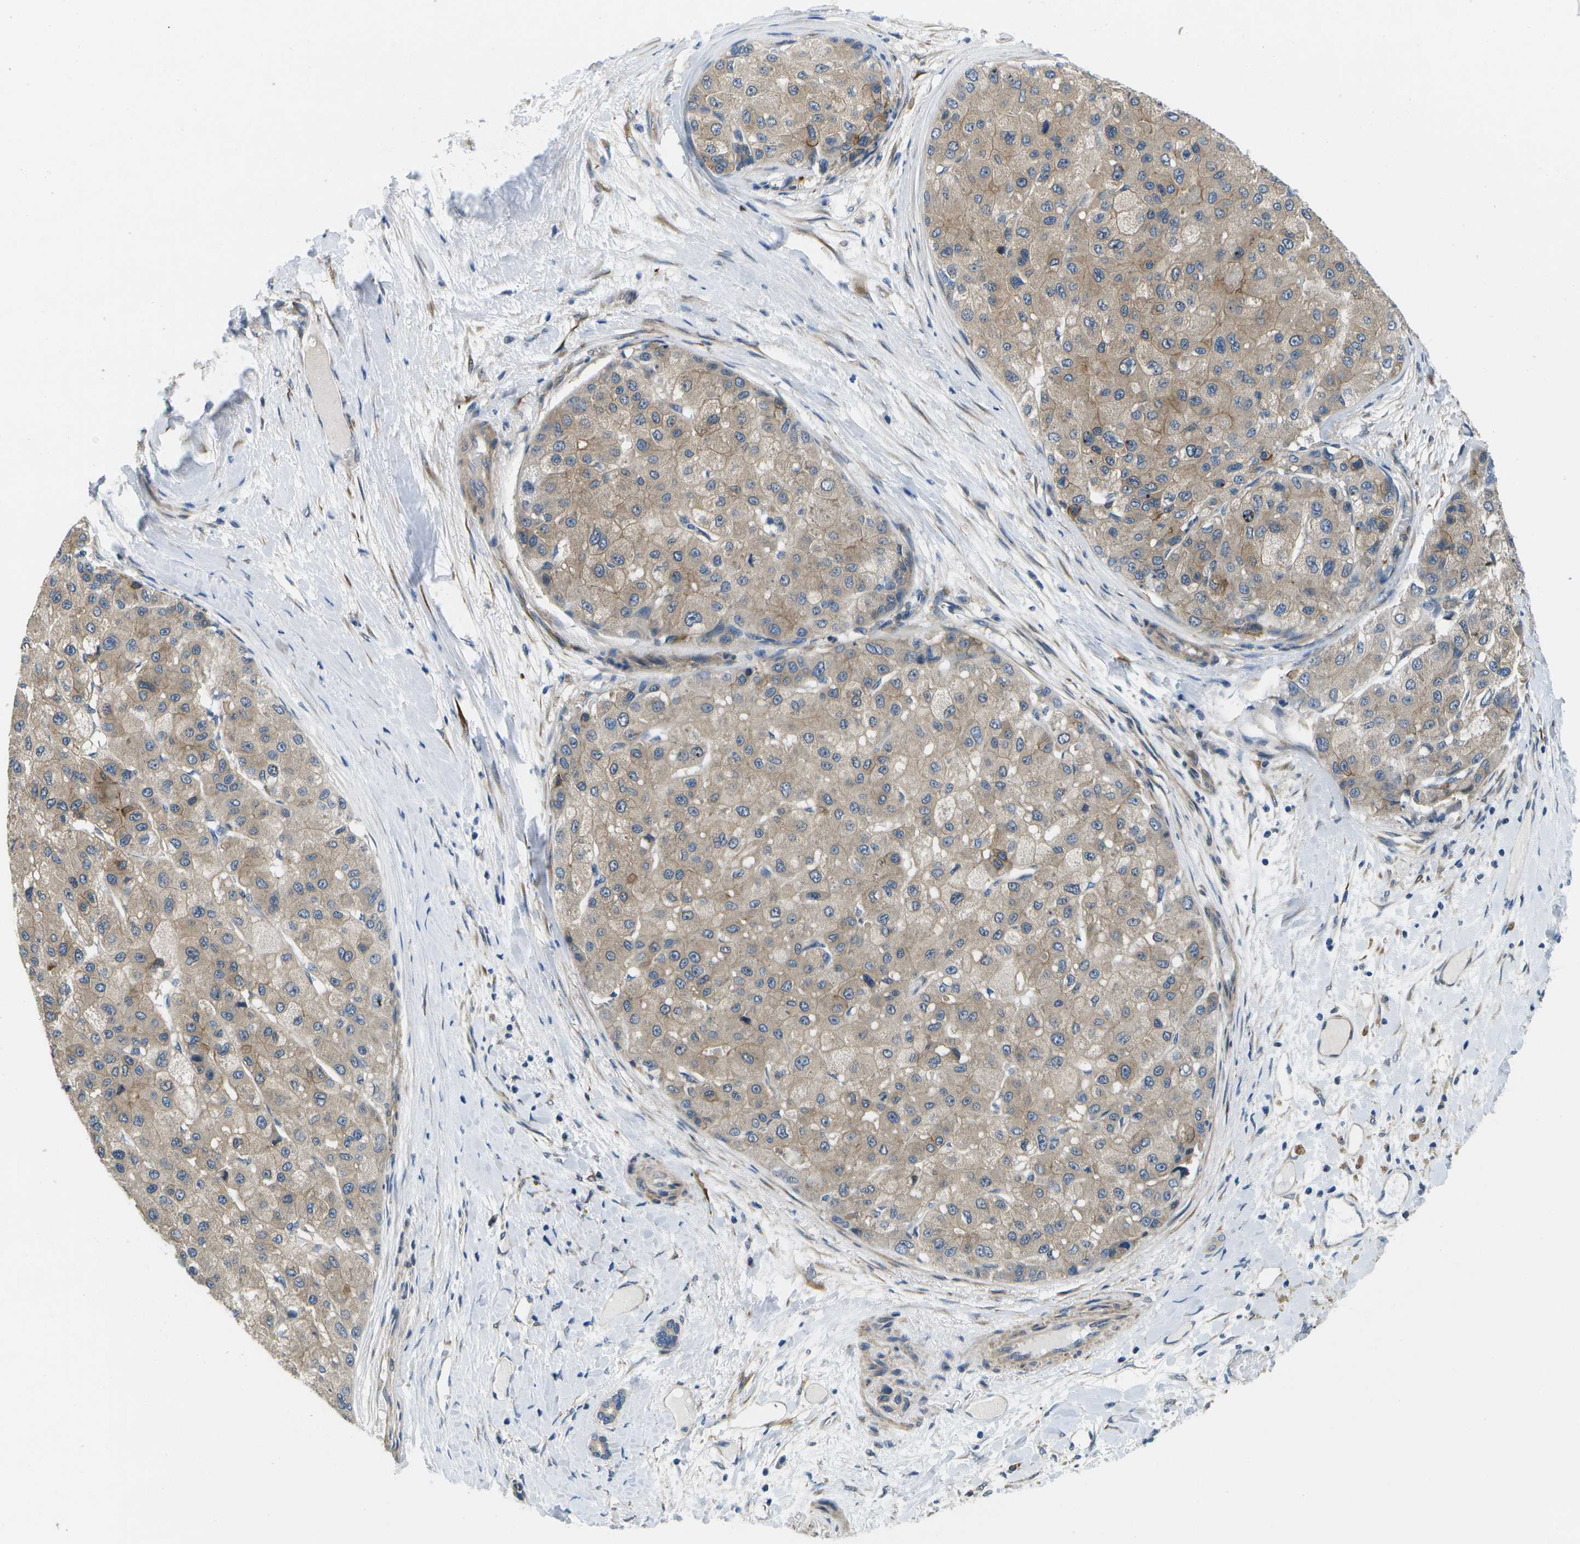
{"staining": {"intensity": "weak", "quantity": ">75%", "location": "cytoplasmic/membranous"}, "tissue": "liver cancer", "cell_type": "Tumor cells", "image_type": "cancer", "snomed": [{"axis": "morphology", "description": "Carcinoma, Hepatocellular, NOS"}, {"axis": "topography", "description": "Liver"}], "caption": "Liver hepatocellular carcinoma tissue demonstrates weak cytoplasmic/membranous expression in approximately >75% of tumor cells, visualized by immunohistochemistry. The staining was performed using DAB, with brown indicating positive protein expression. Nuclei are stained blue with hematoxylin.", "gene": "P3H1", "patient": {"sex": "male", "age": 80}}